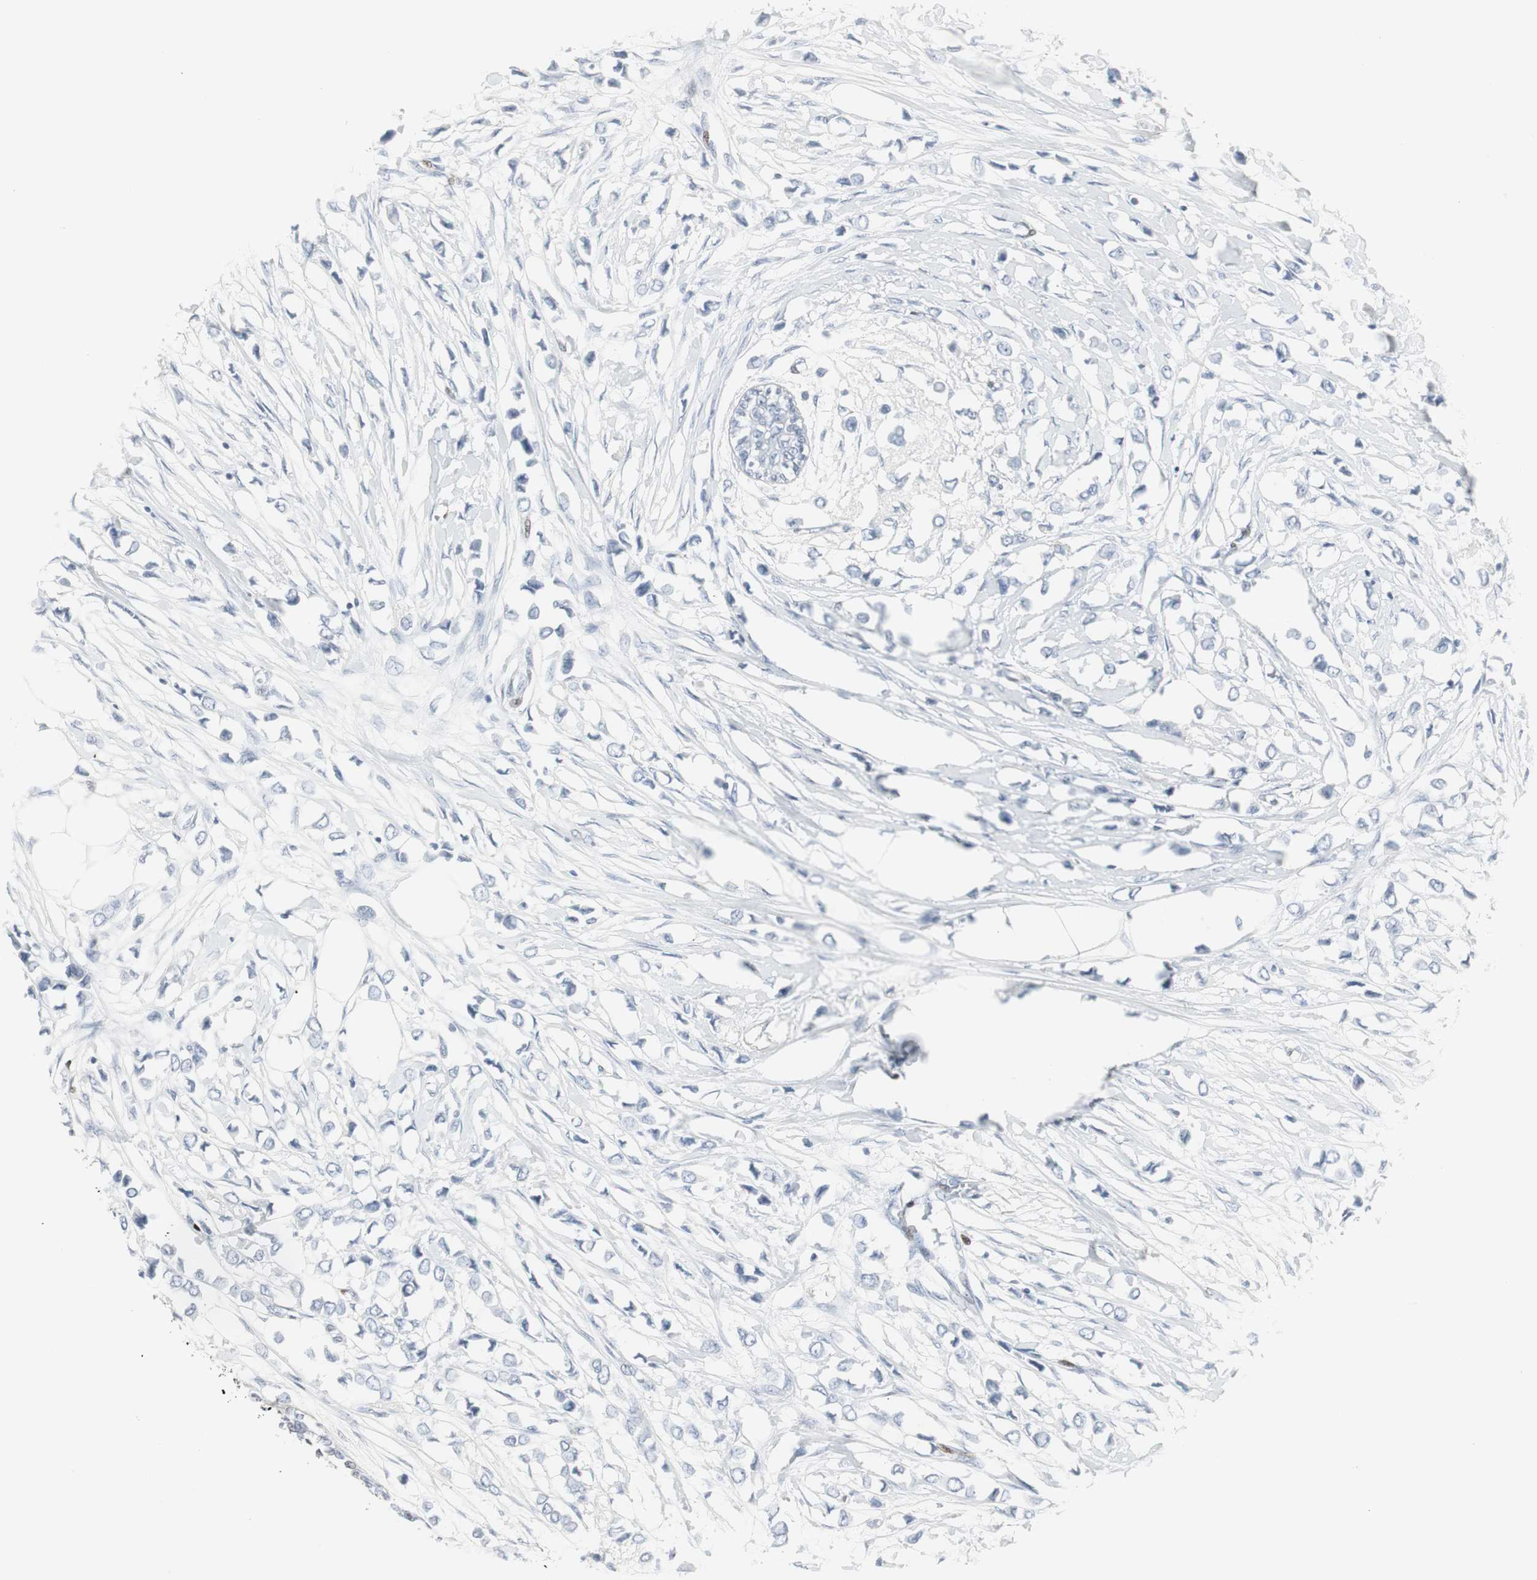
{"staining": {"intensity": "negative", "quantity": "none", "location": "none"}, "tissue": "breast cancer", "cell_type": "Tumor cells", "image_type": "cancer", "snomed": [{"axis": "morphology", "description": "Lobular carcinoma"}, {"axis": "topography", "description": "Breast"}], "caption": "Protein analysis of breast cancer demonstrates no significant expression in tumor cells.", "gene": "PPP1R14A", "patient": {"sex": "female", "age": 51}}